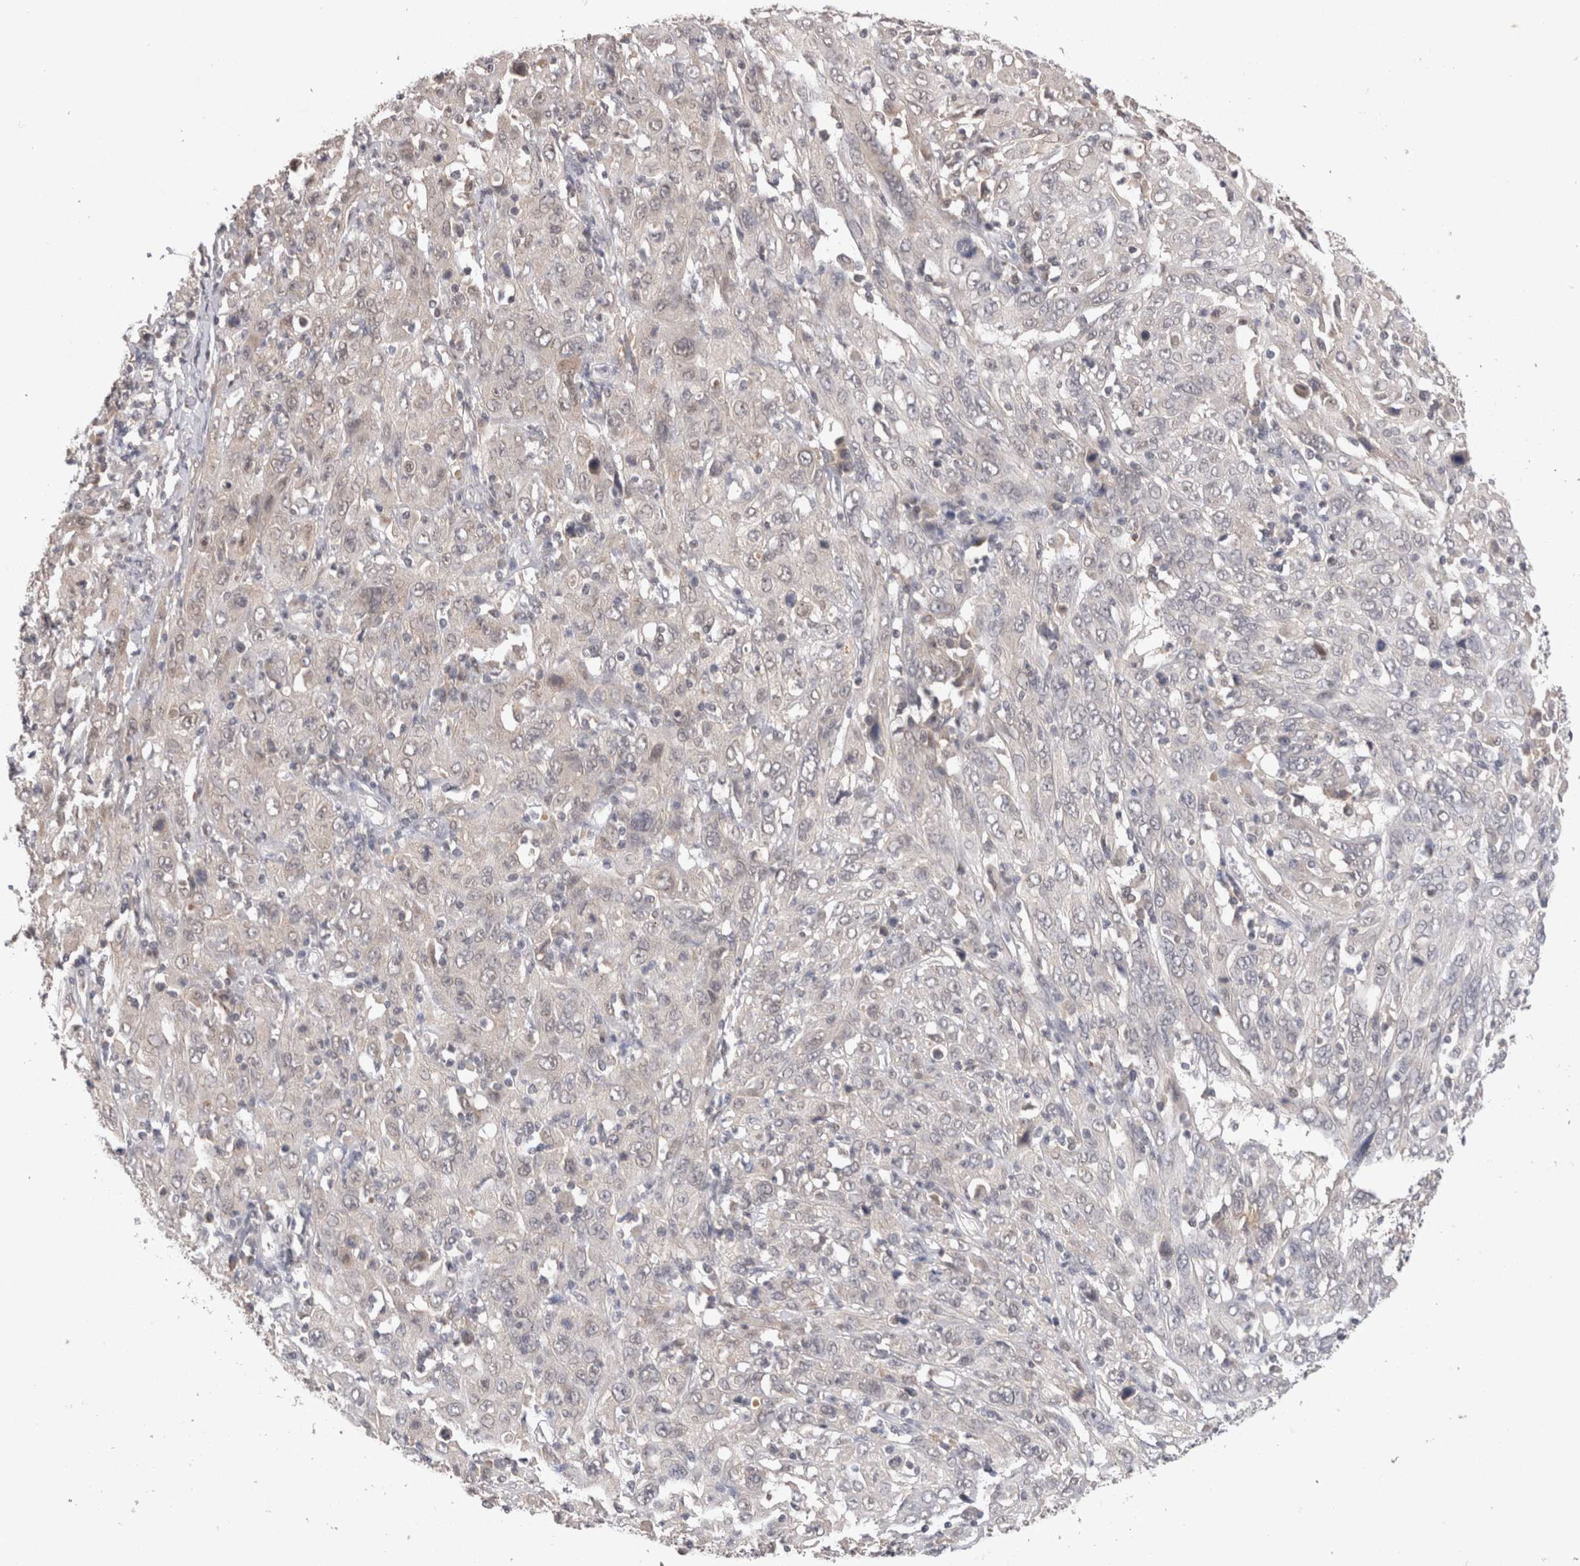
{"staining": {"intensity": "negative", "quantity": "none", "location": "none"}, "tissue": "cervical cancer", "cell_type": "Tumor cells", "image_type": "cancer", "snomed": [{"axis": "morphology", "description": "Squamous cell carcinoma, NOS"}, {"axis": "topography", "description": "Cervix"}], "caption": "Immunohistochemistry (IHC) image of neoplastic tissue: human cervical cancer stained with DAB exhibits no significant protein expression in tumor cells.", "gene": "RASSF3", "patient": {"sex": "female", "age": 46}}